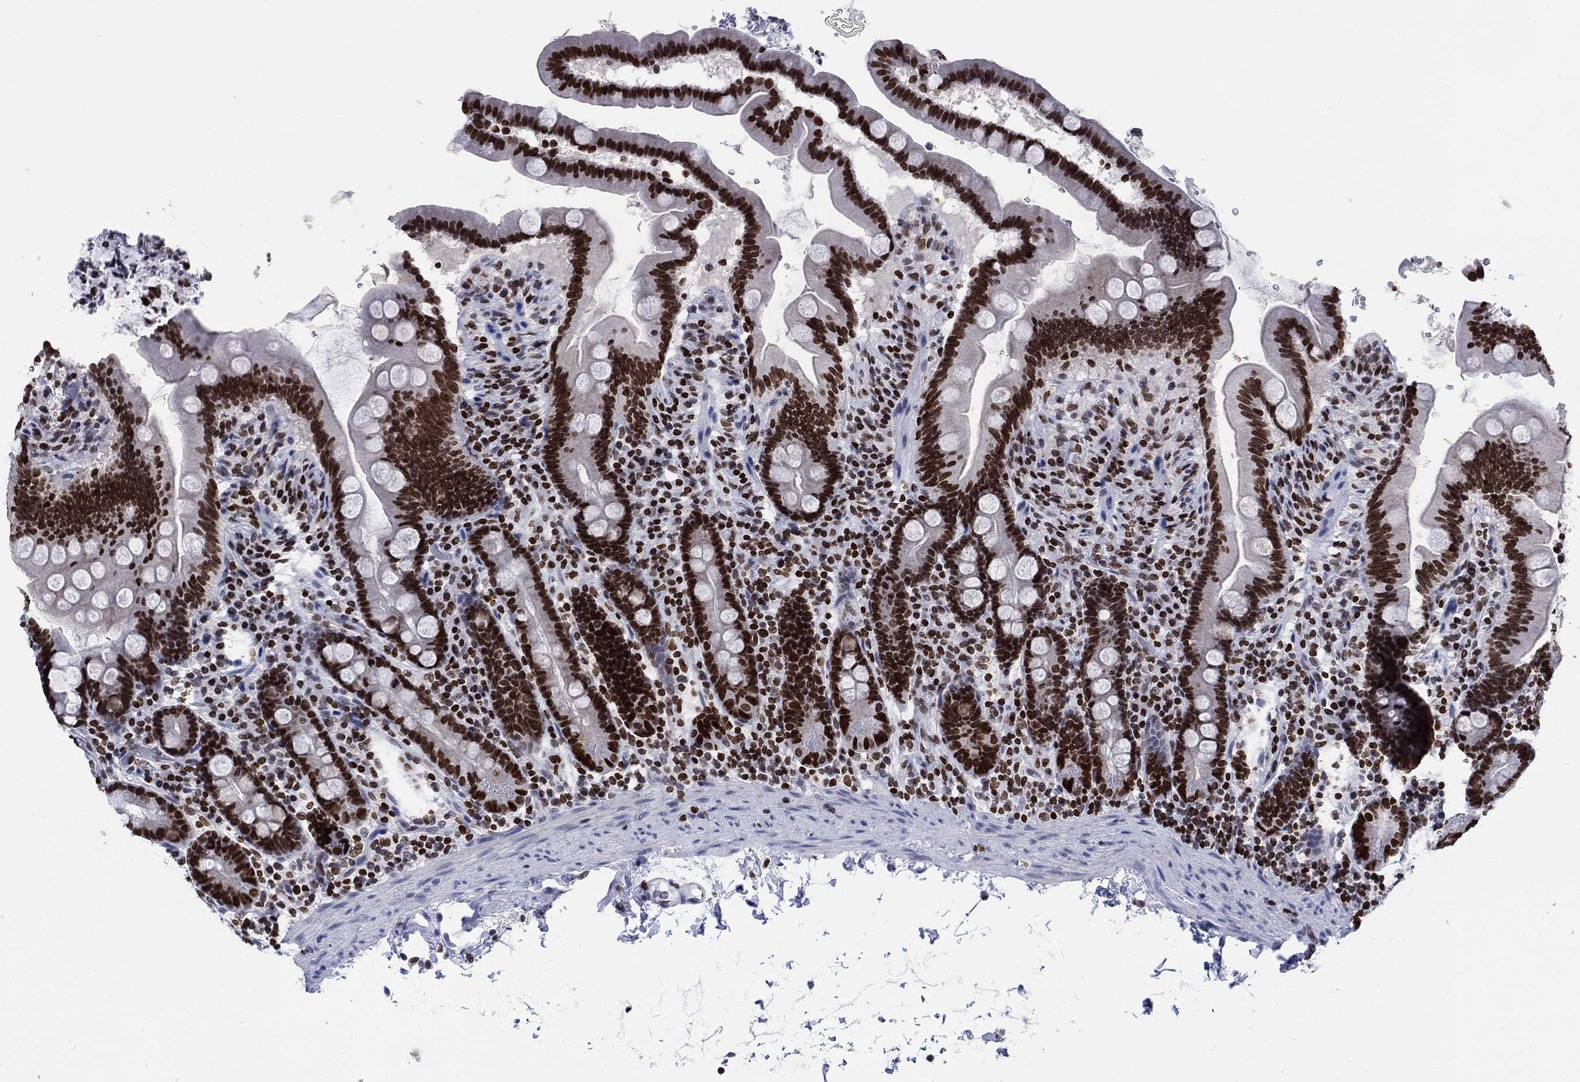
{"staining": {"intensity": "strong", "quantity": ">75%", "location": "nuclear"}, "tissue": "duodenum", "cell_type": "Glandular cells", "image_type": "normal", "snomed": [{"axis": "morphology", "description": "Normal tissue, NOS"}, {"axis": "topography", "description": "Duodenum"}], "caption": "Immunohistochemistry photomicrograph of benign duodenum stained for a protein (brown), which demonstrates high levels of strong nuclear expression in approximately >75% of glandular cells.", "gene": "HMGA1", "patient": {"sex": "male", "age": 59}}